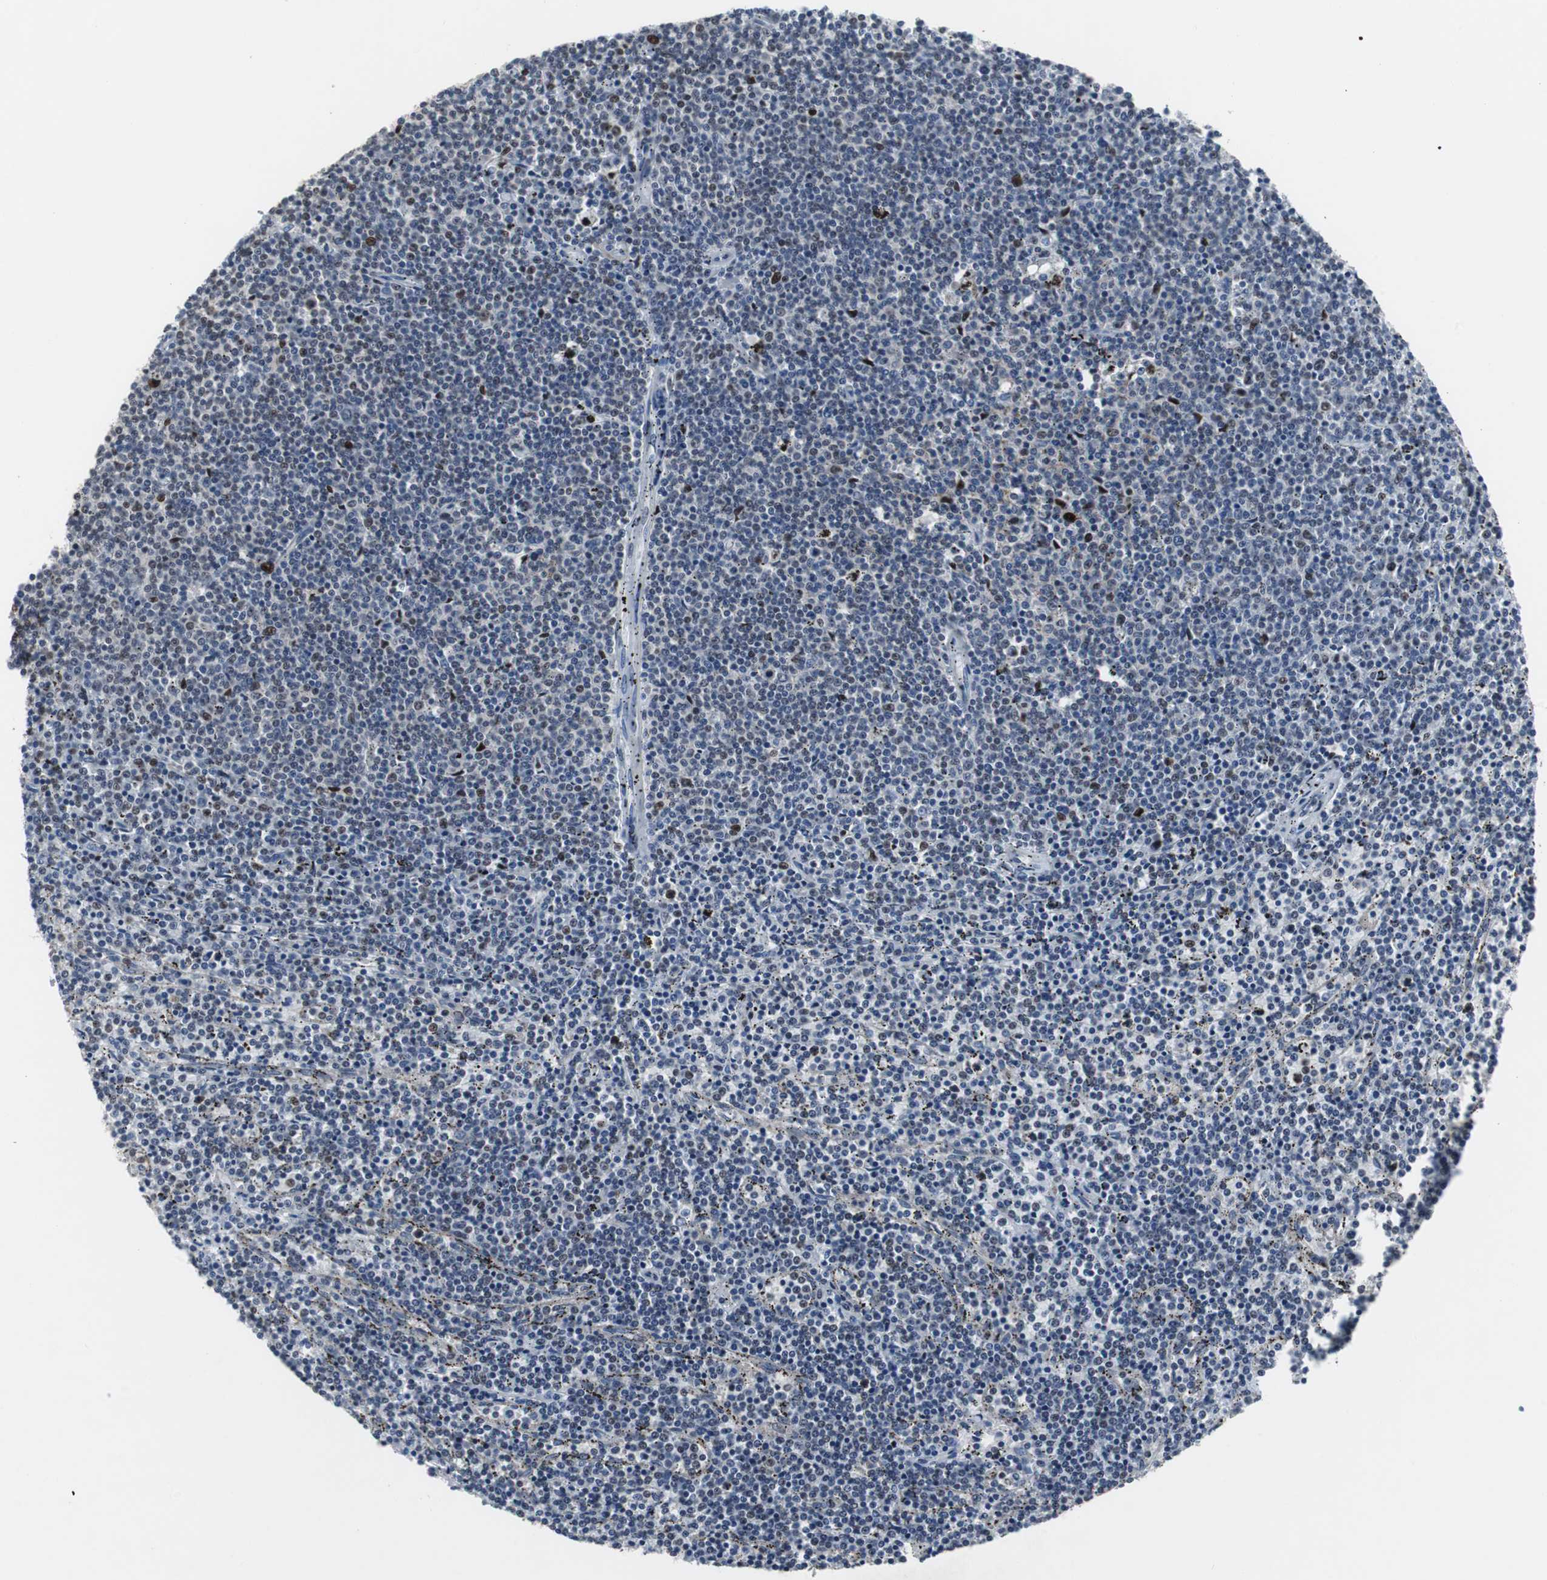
{"staining": {"intensity": "moderate", "quantity": "<25%", "location": "nuclear"}, "tissue": "lymphoma", "cell_type": "Tumor cells", "image_type": "cancer", "snomed": [{"axis": "morphology", "description": "Malignant lymphoma, non-Hodgkin's type, Low grade"}, {"axis": "topography", "description": "Spleen"}], "caption": "Protein staining reveals moderate nuclear positivity in about <25% of tumor cells in lymphoma.", "gene": "FOXP4", "patient": {"sex": "female", "age": 50}}